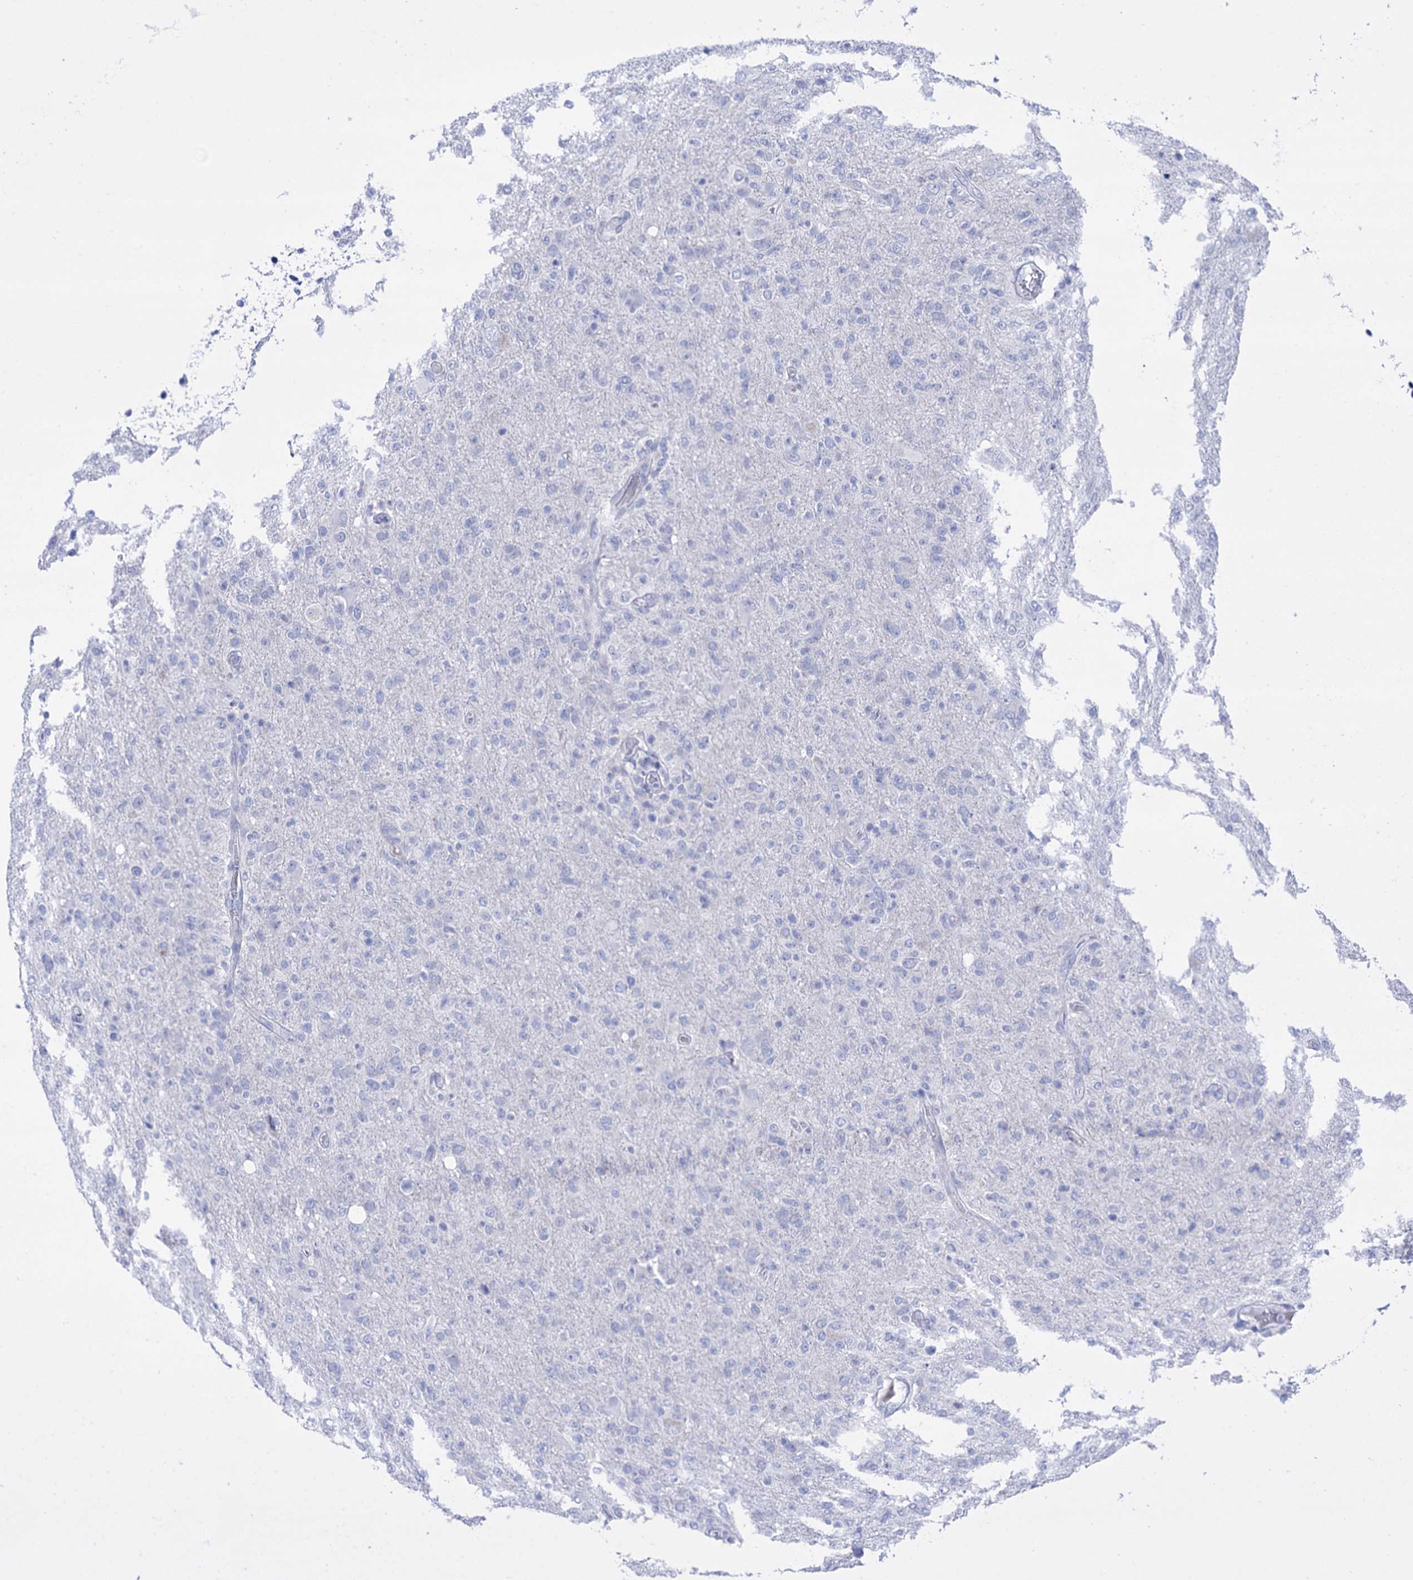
{"staining": {"intensity": "negative", "quantity": "none", "location": "none"}, "tissue": "glioma", "cell_type": "Tumor cells", "image_type": "cancer", "snomed": [{"axis": "morphology", "description": "Glioma, malignant, High grade"}, {"axis": "topography", "description": "Brain"}], "caption": "Glioma stained for a protein using immunohistochemistry reveals no expression tumor cells.", "gene": "YARS2", "patient": {"sex": "female", "age": 57}}